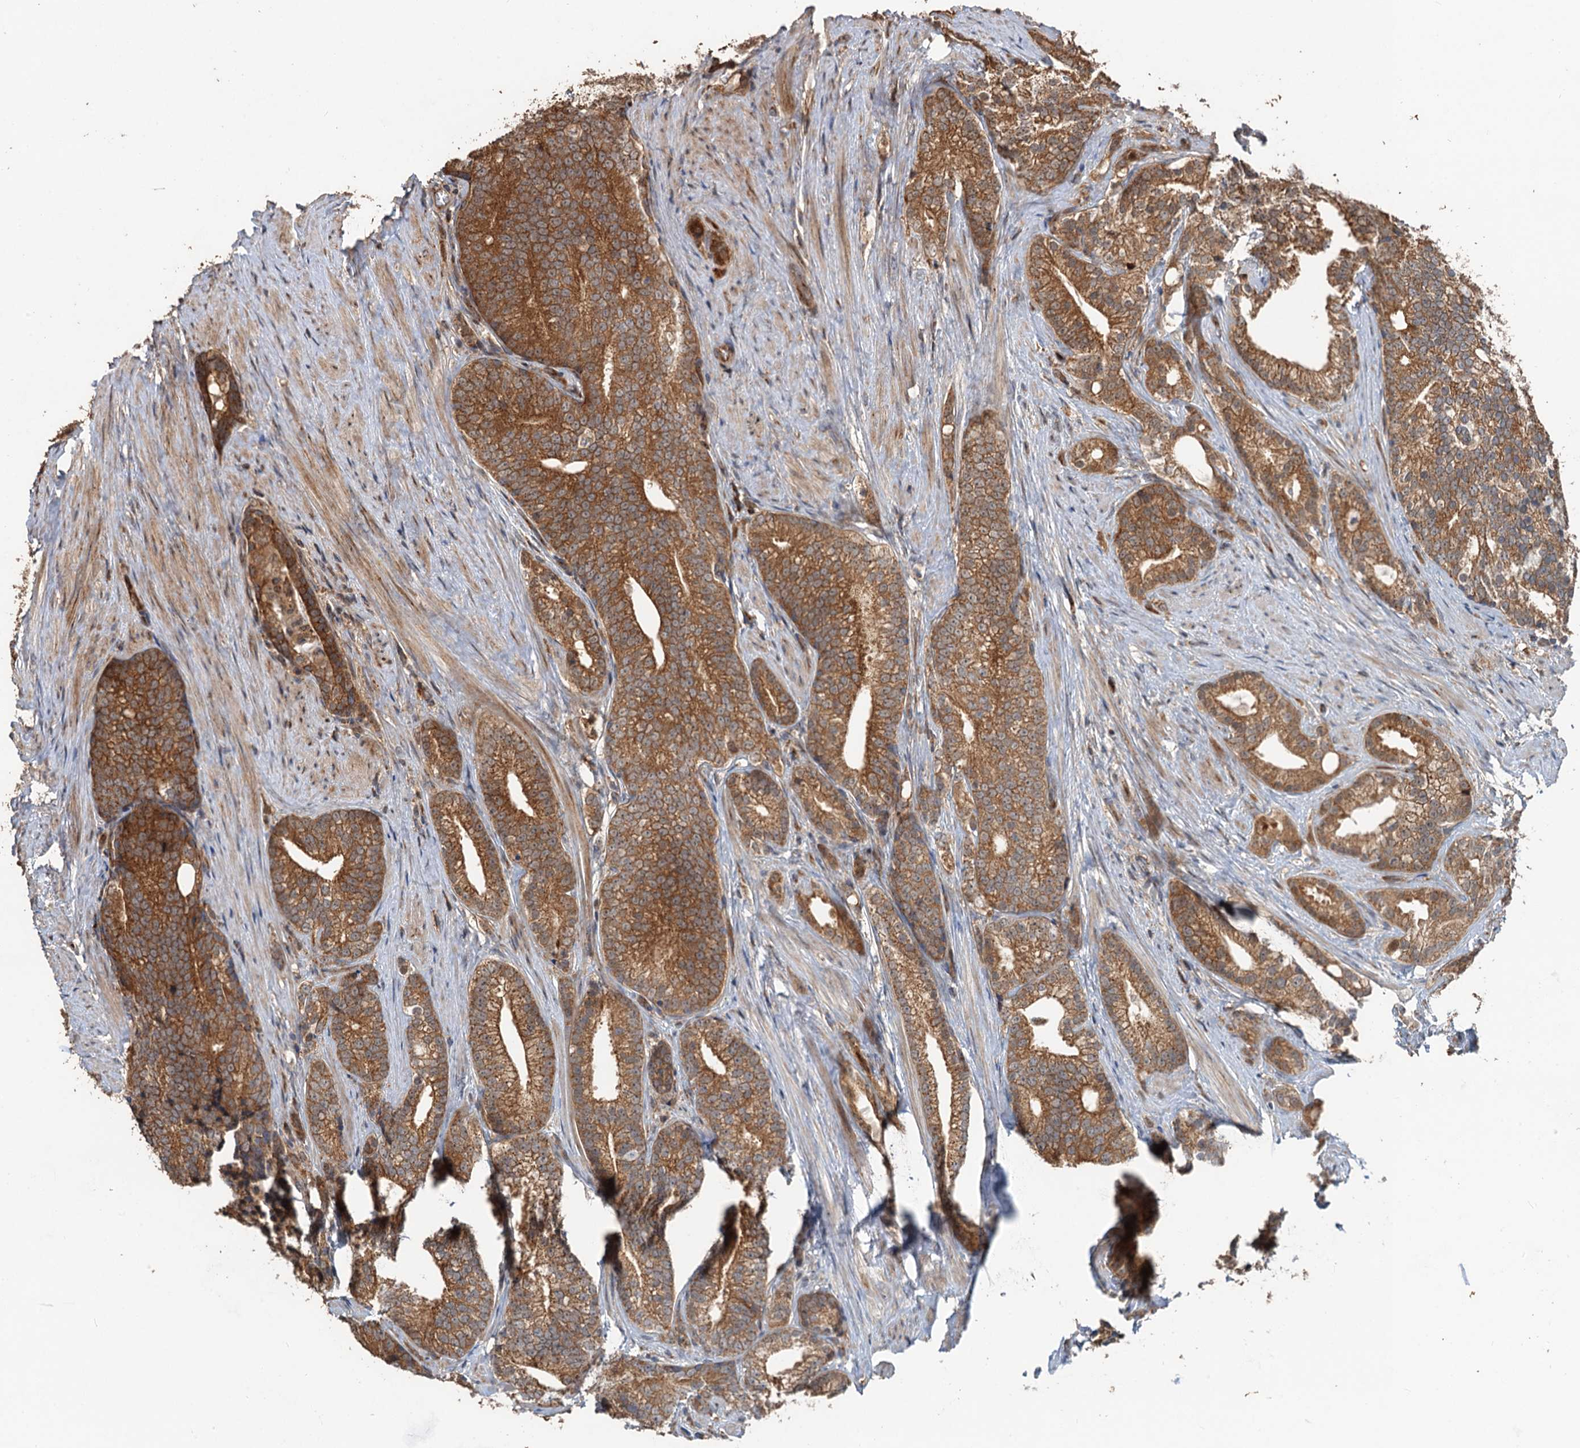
{"staining": {"intensity": "moderate", "quantity": ">75%", "location": "cytoplasmic/membranous"}, "tissue": "prostate cancer", "cell_type": "Tumor cells", "image_type": "cancer", "snomed": [{"axis": "morphology", "description": "Adenocarcinoma, Low grade"}, {"axis": "topography", "description": "Prostate"}], "caption": "Moderate cytoplasmic/membranous expression for a protein is present in approximately >75% of tumor cells of low-grade adenocarcinoma (prostate) using immunohistochemistry (IHC).", "gene": "DEXI", "patient": {"sex": "male", "age": 71}}